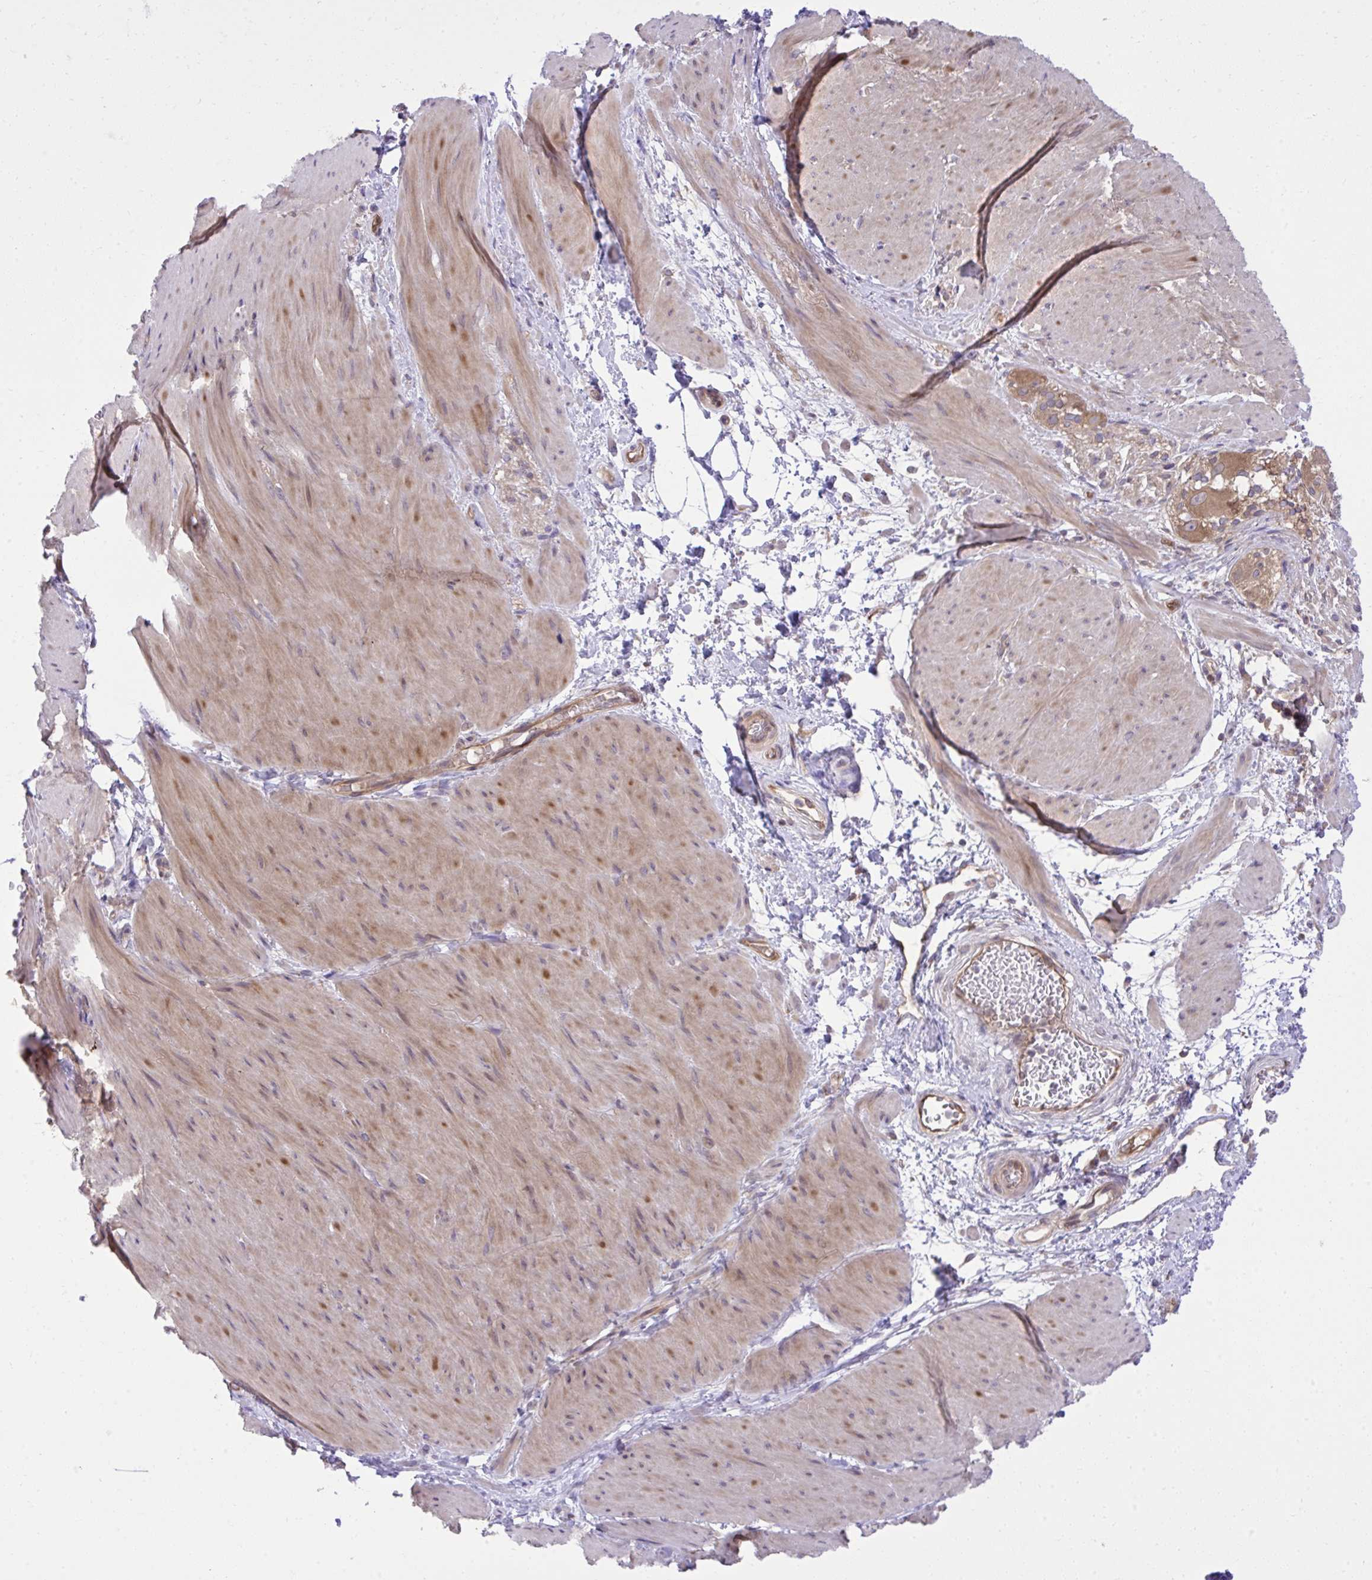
{"staining": {"intensity": "weak", "quantity": "25%-75%", "location": "cytoplasmic/membranous"}, "tissue": "smooth muscle", "cell_type": "Smooth muscle cells", "image_type": "normal", "snomed": [{"axis": "morphology", "description": "Normal tissue, NOS"}, {"axis": "topography", "description": "Smooth muscle"}, {"axis": "topography", "description": "Rectum"}], "caption": "DAB (3,3'-diaminobenzidine) immunohistochemical staining of unremarkable smooth muscle exhibits weak cytoplasmic/membranous protein expression in approximately 25%-75% of smooth muscle cells. (DAB (3,3'-diaminobenzidine) IHC, brown staining for protein, blue staining for nuclei).", "gene": "PPP5C", "patient": {"sex": "male", "age": 53}}